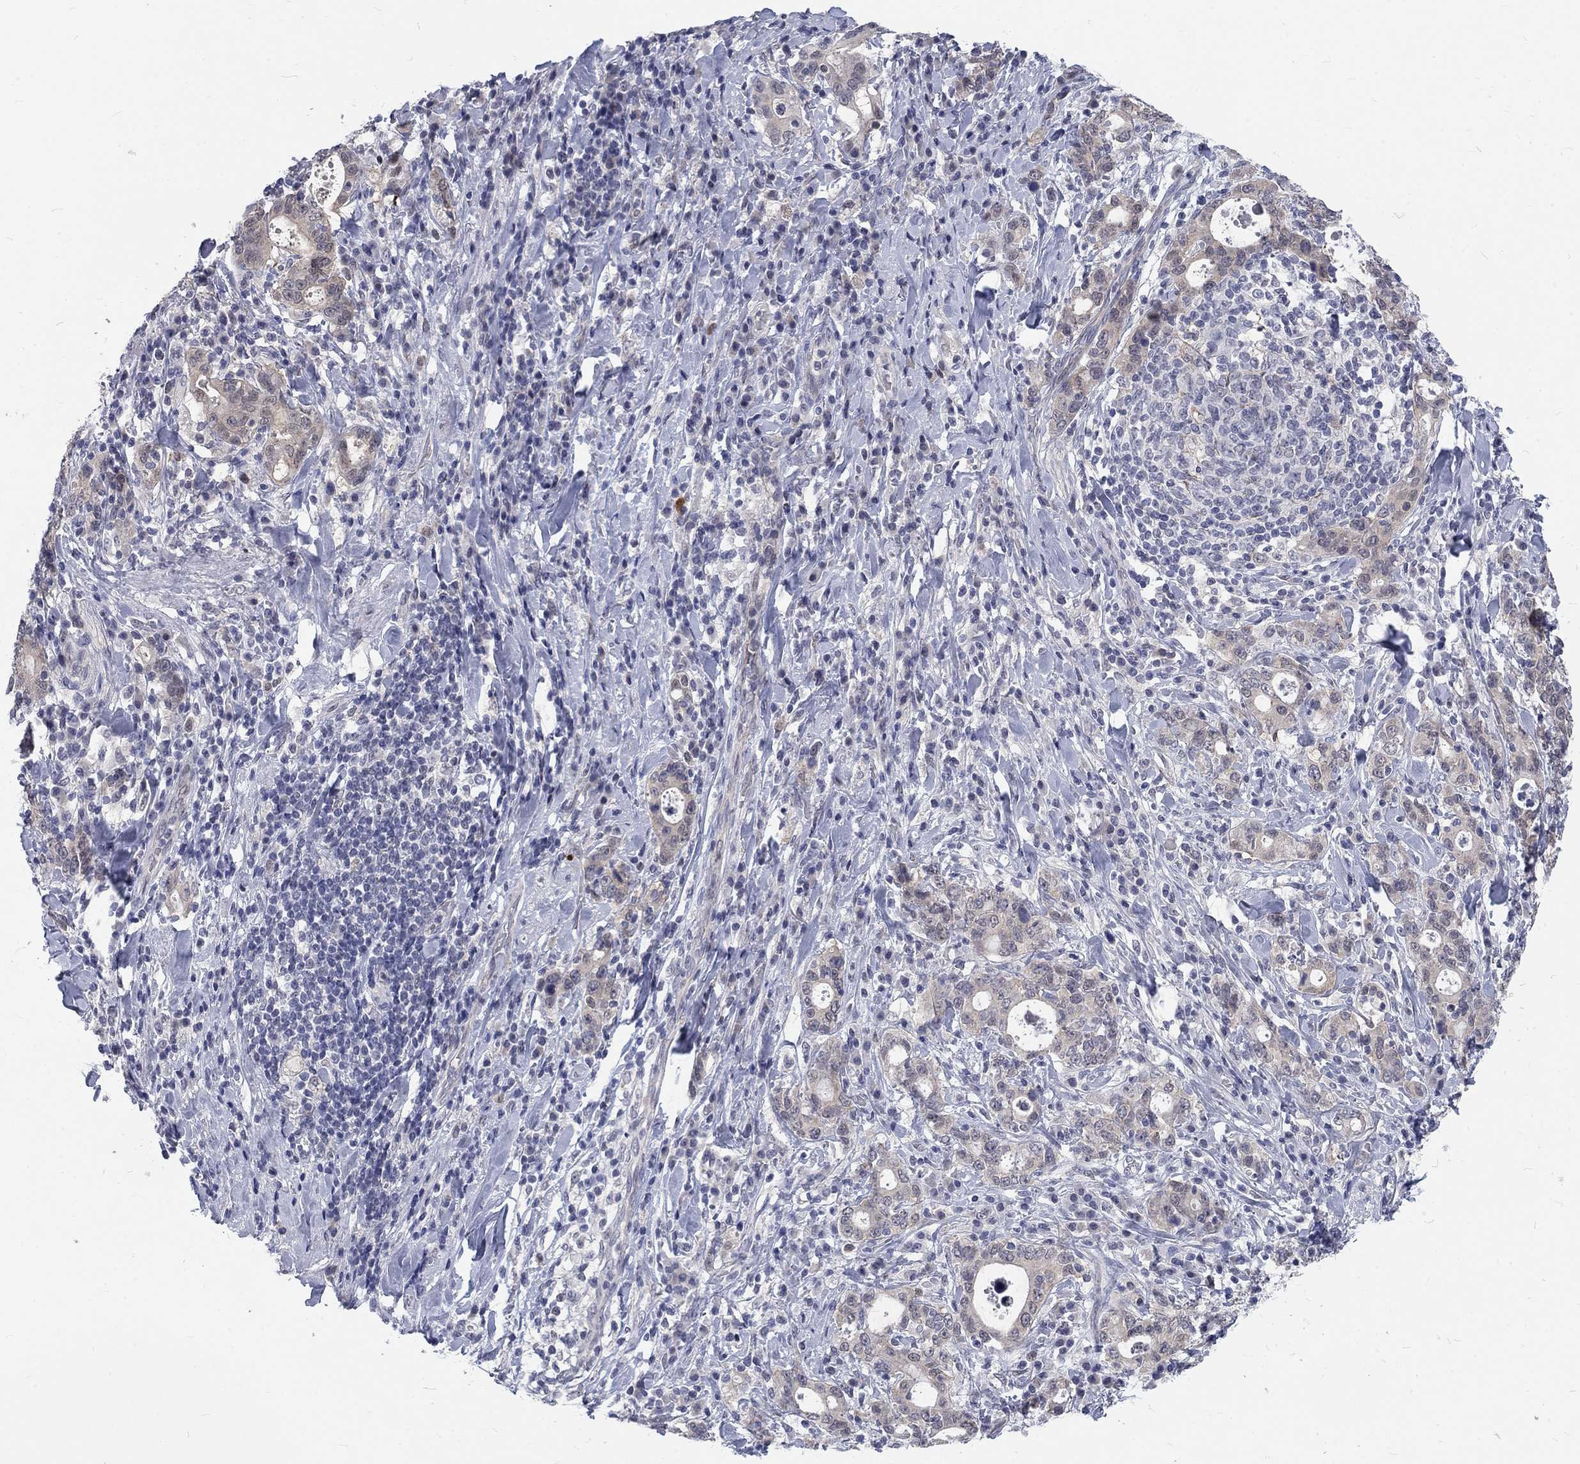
{"staining": {"intensity": "weak", "quantity": "25%-75%", "location": "cytoplasmic/membranous"}, "tissue": "stomach cancer", "cell_type": "Tumor cells", "image_type": "cancer", "snomed": [{"axis": "morphology", "description": "Adenocarcinoma, NOS"}, {"axis": "topography", "description": "Stomach"}], "caption": "A photomicrograph of human stomach adenocarcinoma stained for a protein shows weak cytoplasmic/membranous brown staining in tumor cells. The staining is performed using DAB (3,3'-diaminobenzidine) brown chromogen to label protein expression. The nuclei are counter-stained blue using hematoxylin.", "gene": "PHKA1", "patient": {"sex": "male", "age": 79}}